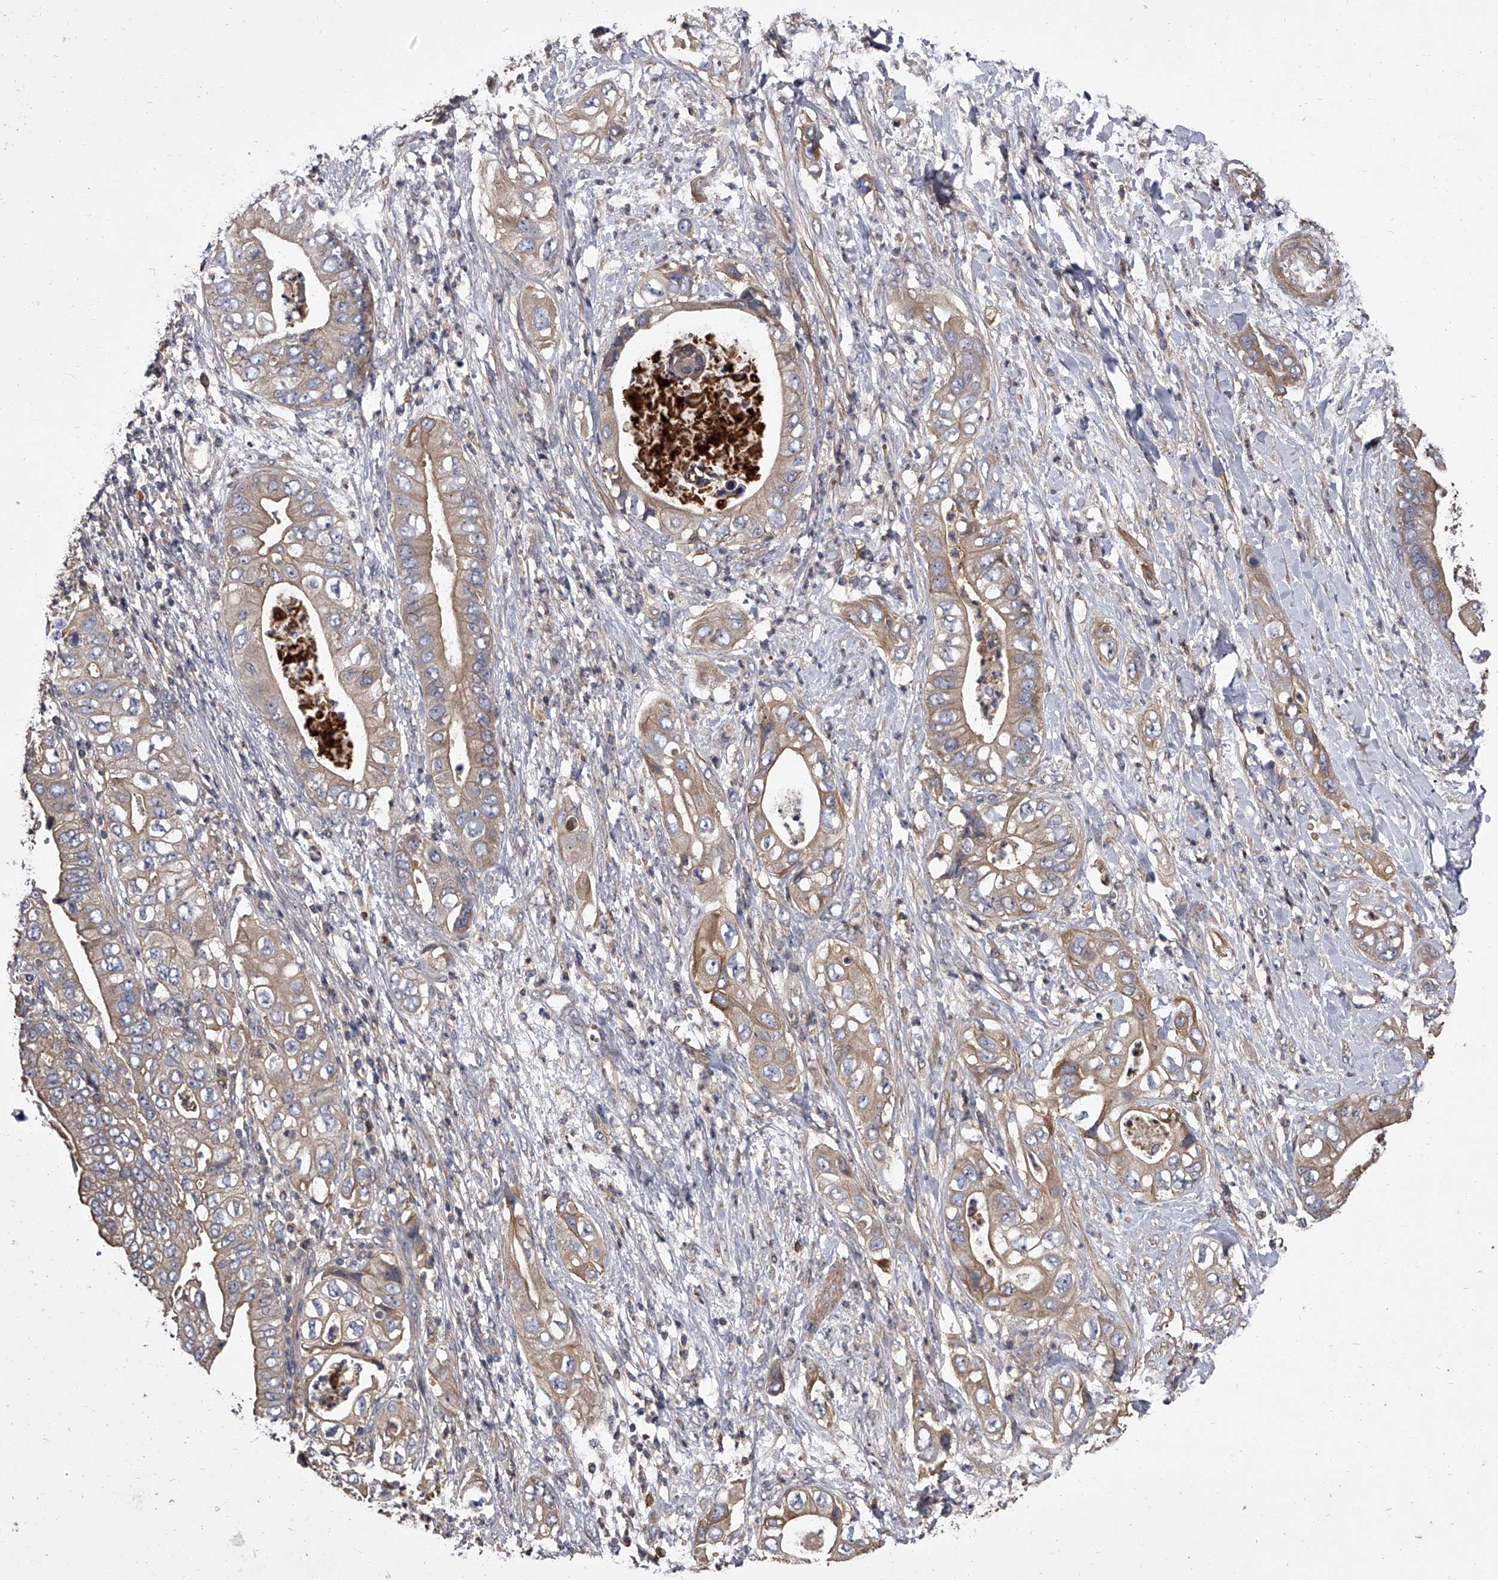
{"staining": {"intensity": "weak", "quantity": ">75%", "location": "cytoplasmic/membranous"}, "tissue": "pancreatic cancer", "cell_type": "Tumor cells", "image_type": "cancer", "snomed": [{"axis": "morphology", "description": "Adenocarcinoma, NOS"}, {"axis": "topography", "description": "Pancreas"}], "caption": "Protein staining of pancreatic cancer tissue displays weak cytoplasmic/membranous positivity in about >75% of tumor cells. (Stains: DAB (3,3'-diaminobenzidine) in brown, nuclei in blue, Microscopy: brightfield microscopy at high magnification).", "gene": "STK36", "patient": {"sex": "female", "age": 78}}